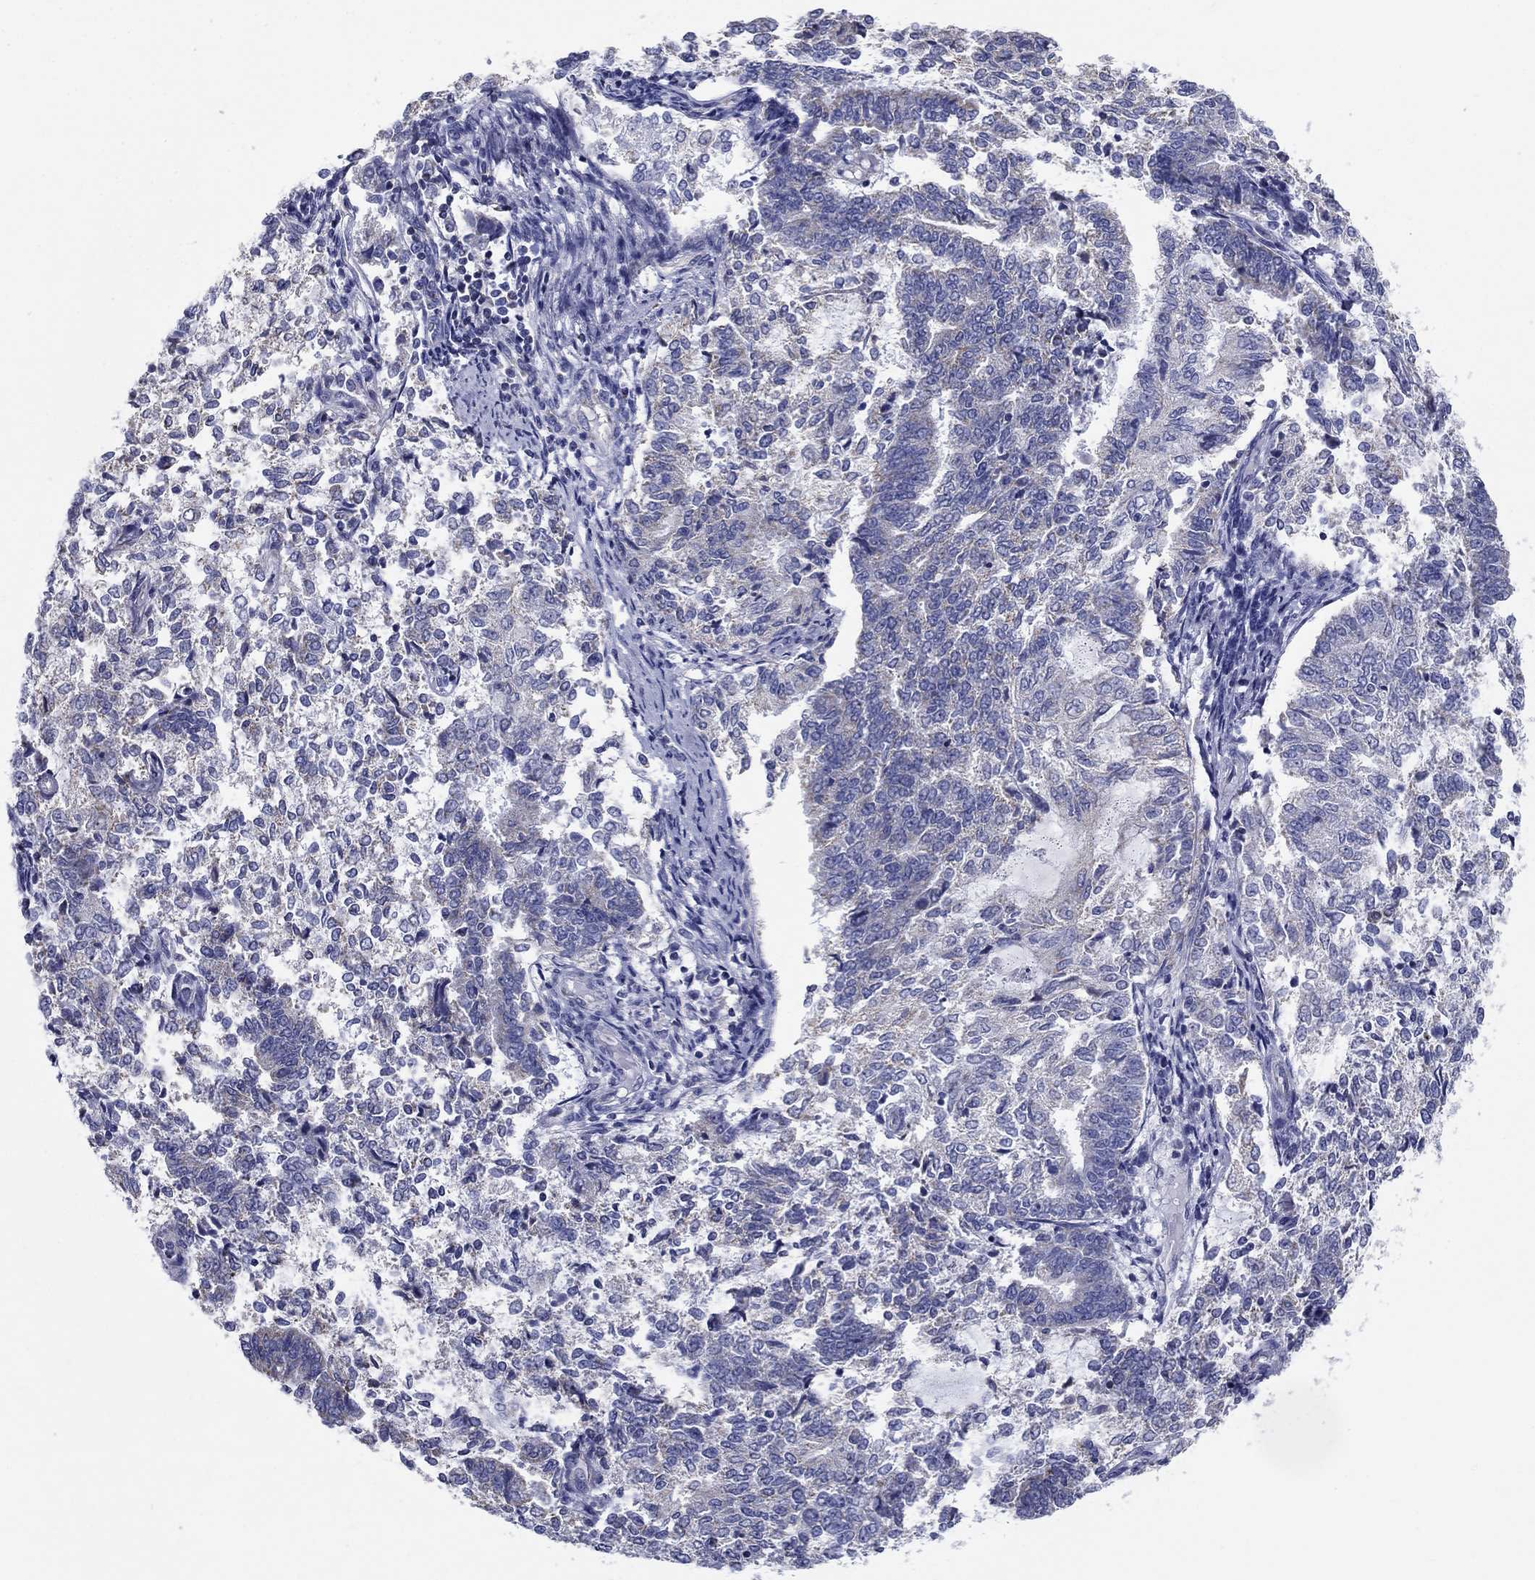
{"staining": {"intensity": "negative", "quantity": "none", "location": "none"}, "tissue": "endometrial cancer", "cell_type": "Tumor cells", "image_type": "cancer", "snomed": [{"axis": "morphology", "description": "Adenocarcinoma, NOS"}, {"axis": "topography", "description": "Endometrium"}], "caption": "Immunohistochemical staining of adenocarcinoma (endometrial) shows no significant expression in tumor cells. The staining is performed using DAB (3,3'-diaminobenzidine) brown chromogen with nuclei counter-stained in using hematoxylin.", "gene": "UPB1", "patient": {"sex": "female", "age": 65}}